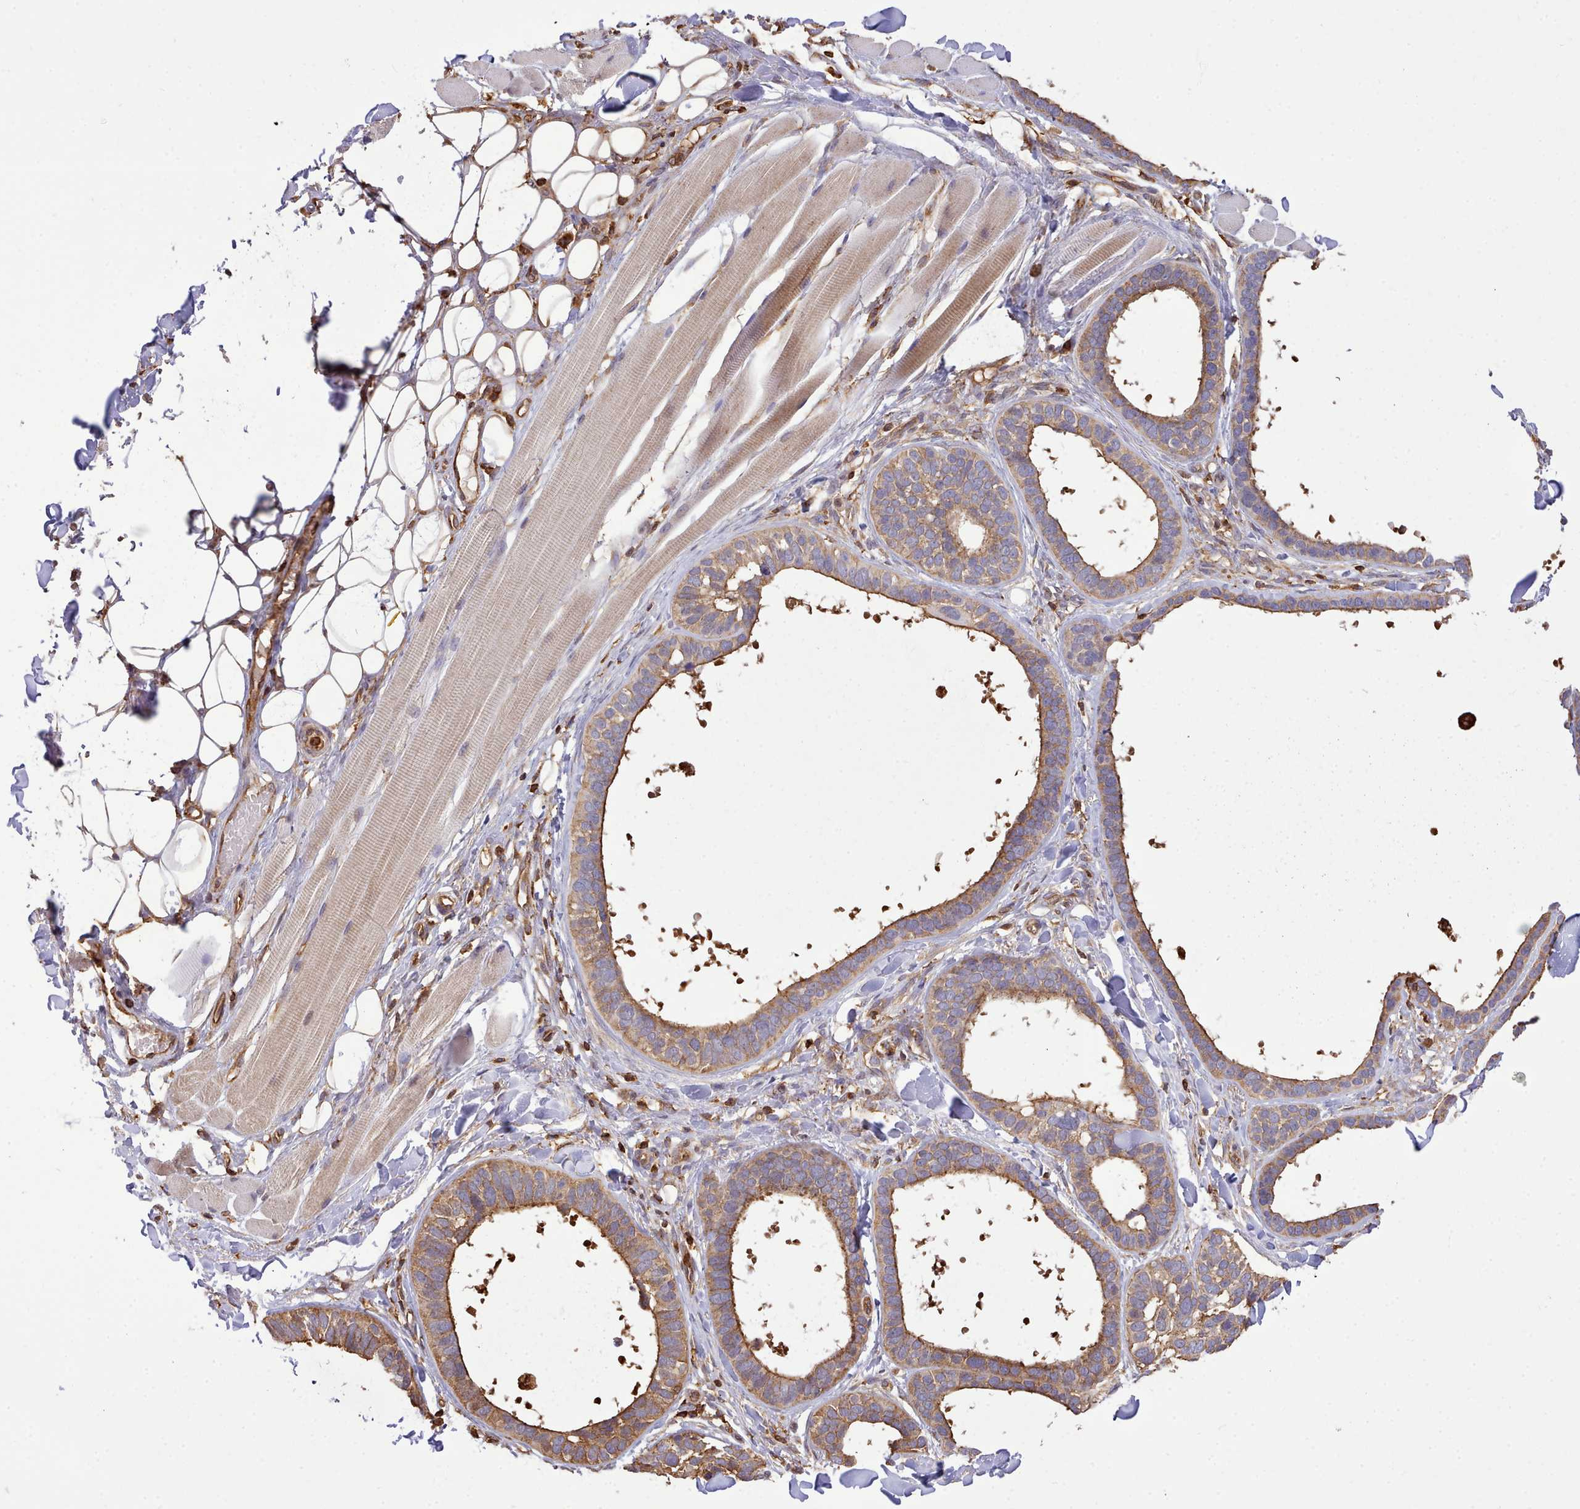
{"staining": {"intensity": "moderate", "quantity": ">75%", "location": "cytoplasmic/membranous"}, "tissue": "skin cancer", "cell_type": "Tumor cells", "image_type": "cancer", "snomed": [{"axis": "morphology", "description": "Basal cell carcinoma"}, {"axis": "topography", "description": "Skin"}], "caption": "Moderate cytoplasmic/membranous expression is appreciated in about >75% of tumor cells in skin basal cell carcinoma.", "gene": "CAPZA1", "patient": {"sex": "male", "age": 62}}